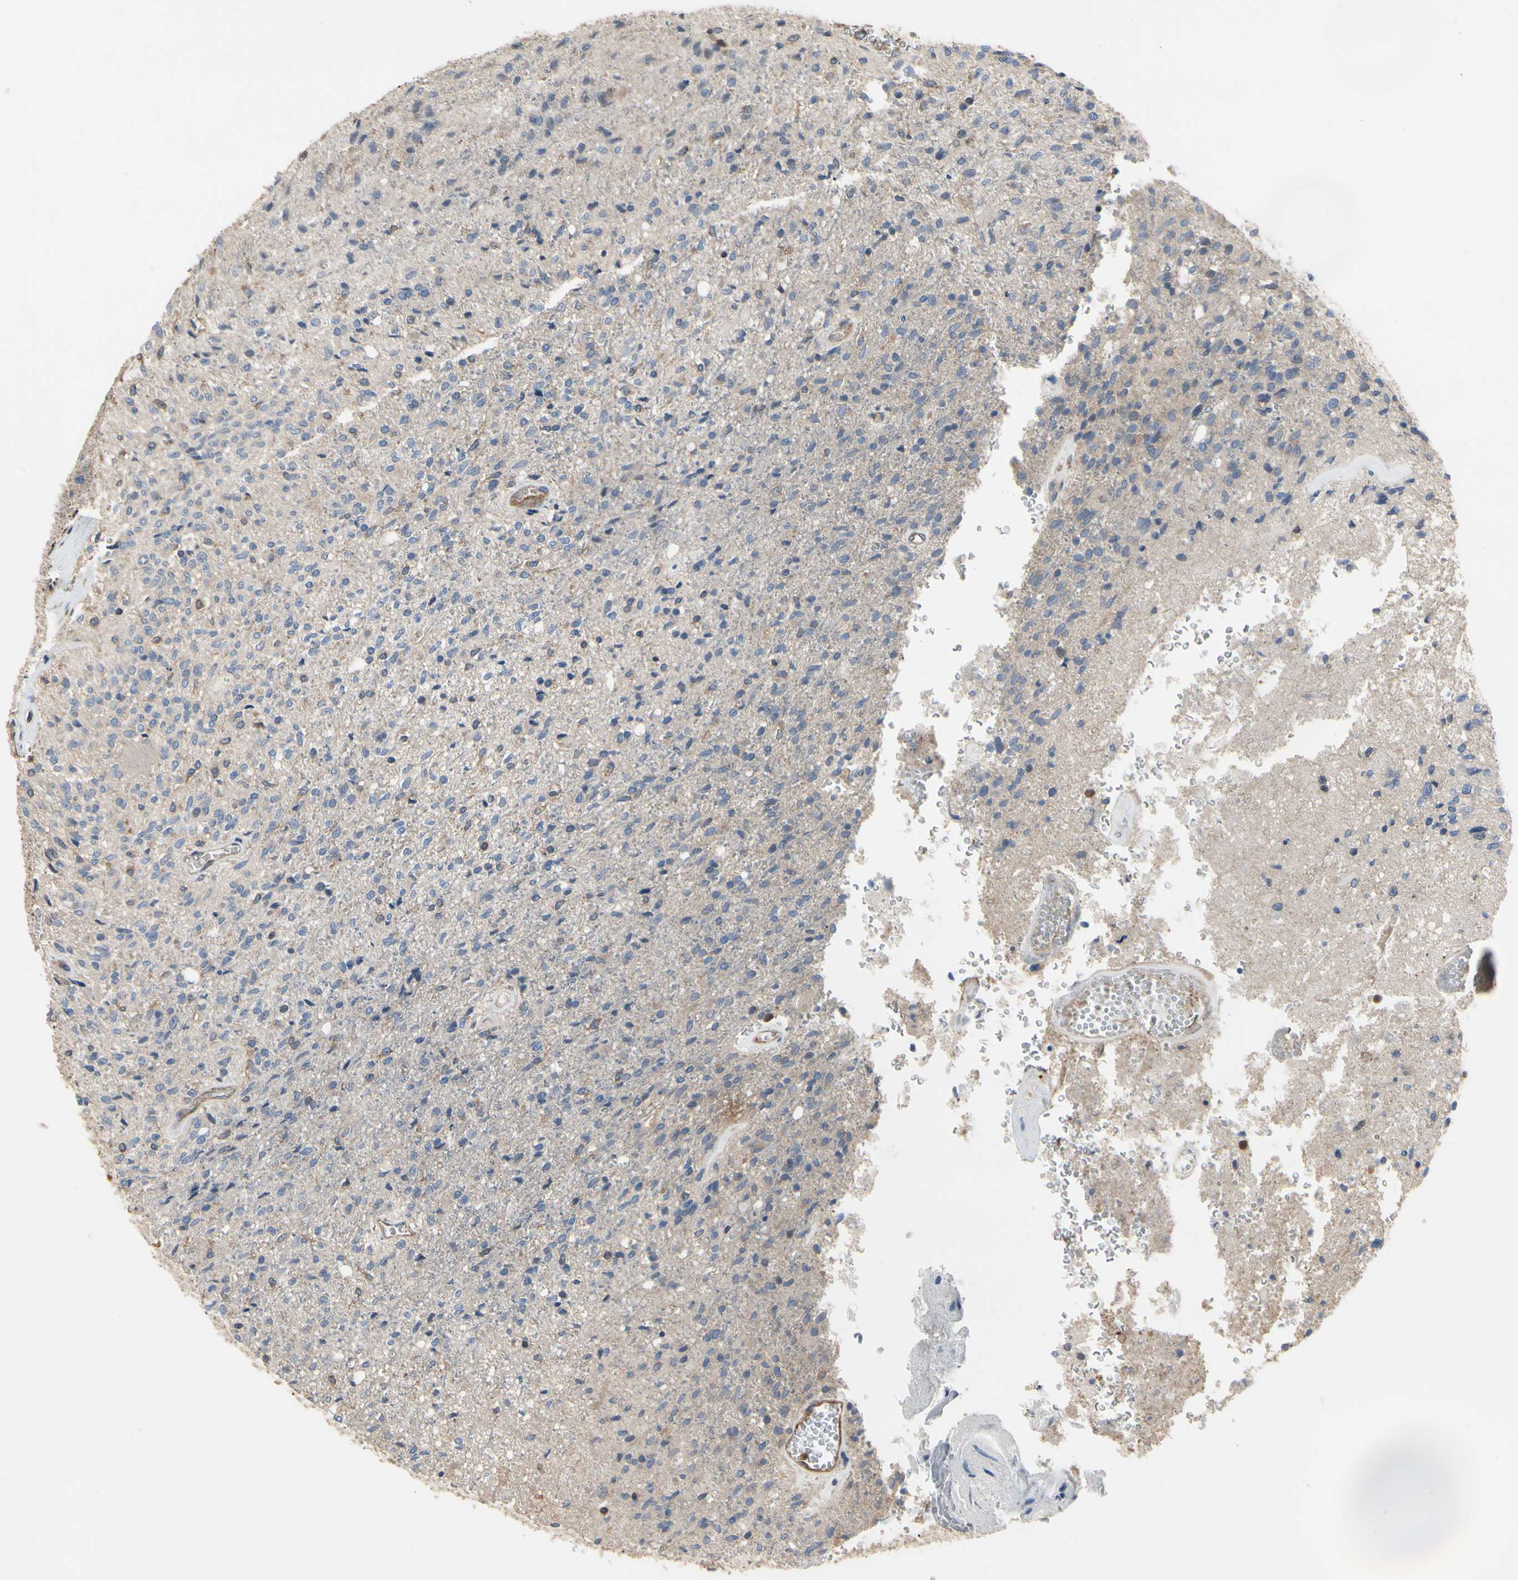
{"staining": {"intensity": "weak", "quantity": "<25%", "location": "cytoplasmic/membranous"}, "tissue": "glioma", "cell_type": "Tumor cells", "image_type": "cancer", "snomed": [{"axis": "morphology", "description": "Normal tissue, NOS"}, {"axis": "morphology", "description": "Glioma, malignant, High grade"}, {"axis": "topography", "description": "Cerebral cortex"}], "caption": "High power microscopy photomicrograph of an immunohistochemistry (IHC) histopathology image of glioma, revealing no significant positivity in tumor cells. Brightfield microscopy of immunohistochemistry (IHC) stained with DAB (brown) and hematoxylin (blue), captured at high magnification.", "gene": "PDZK1", "patient": {"sex": "male", "age": 77}}